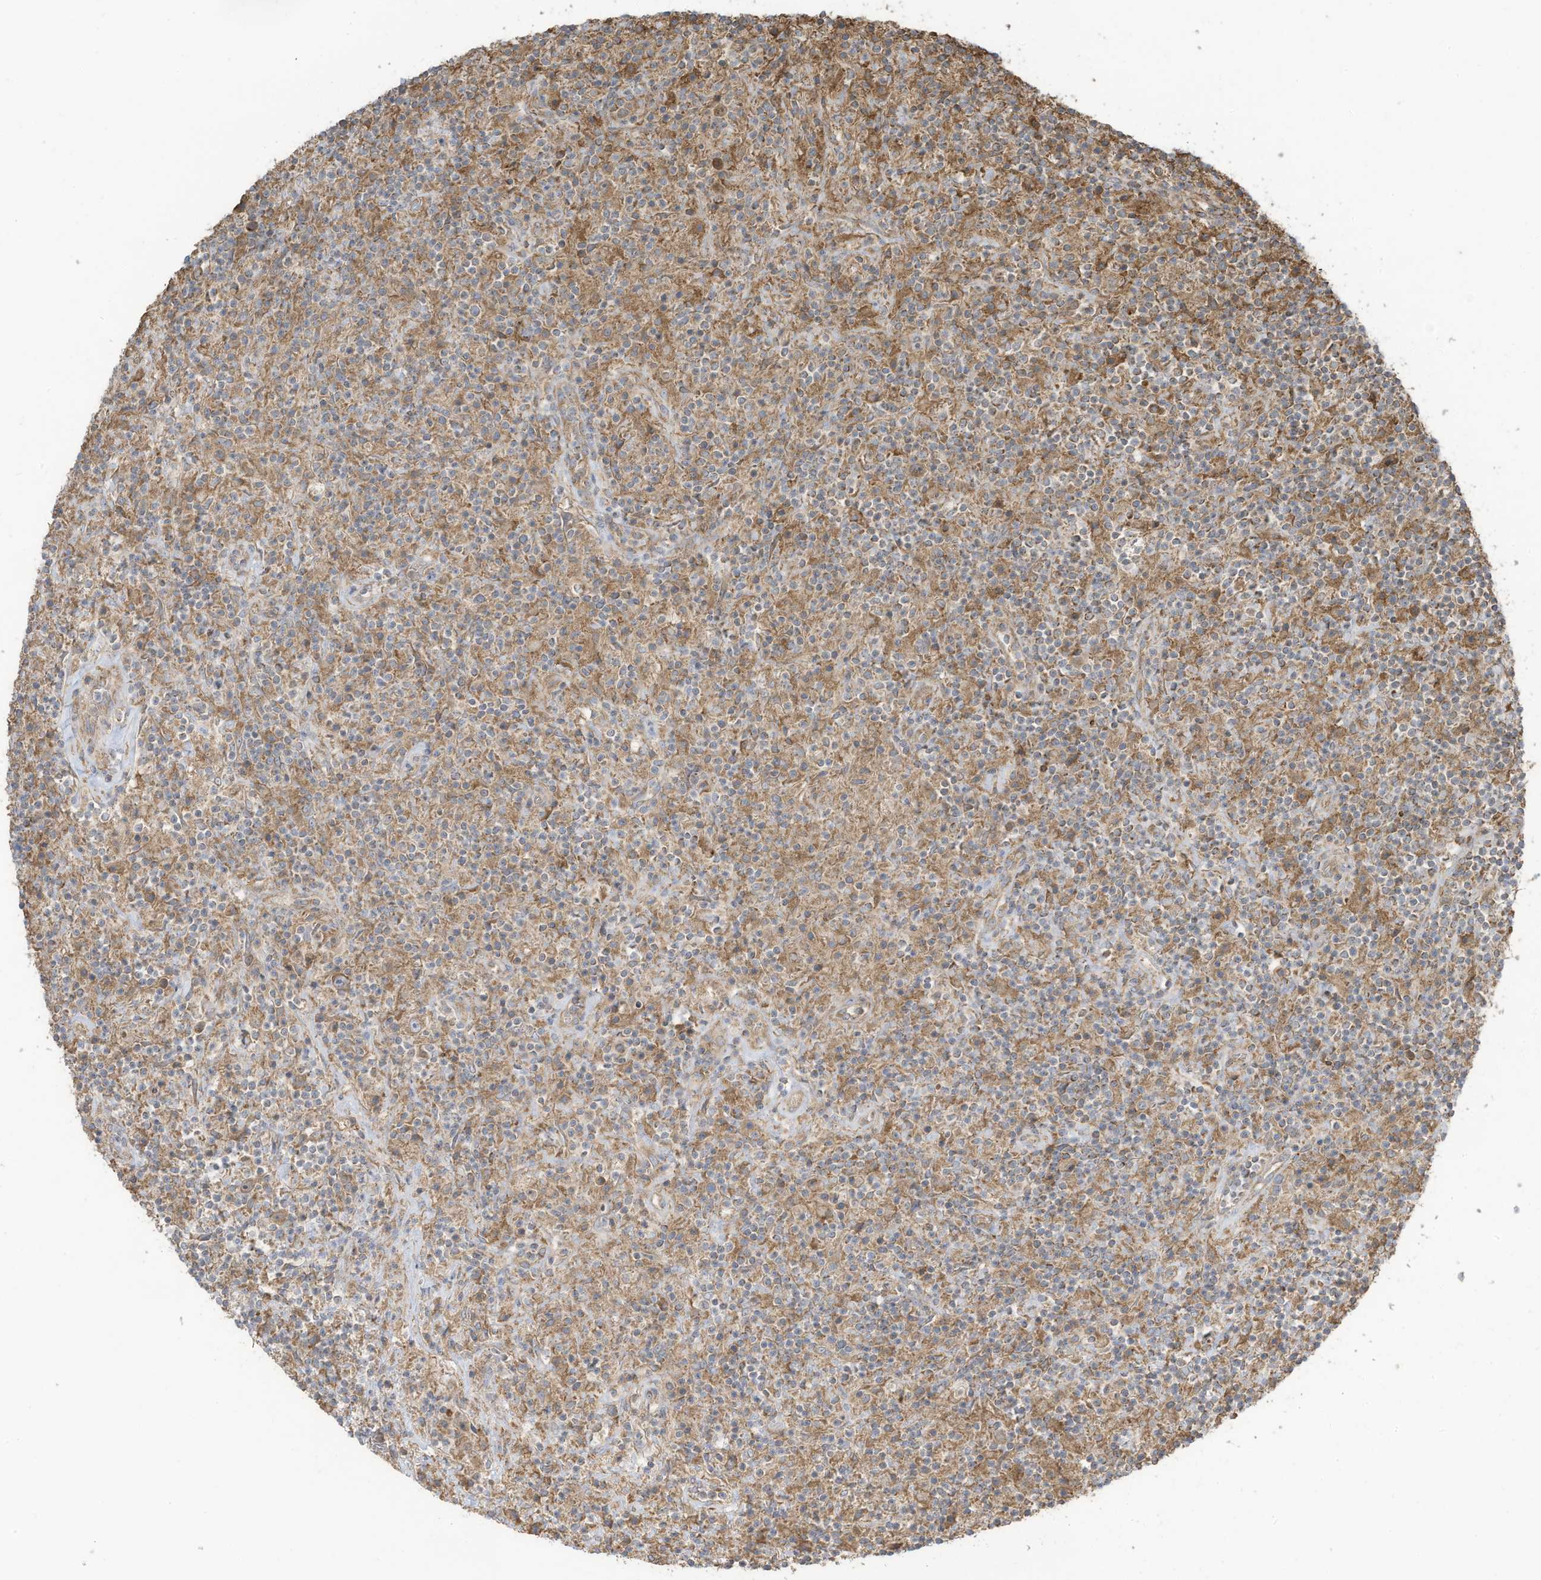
{"staining": {"intensity": "moderate", "quantity": "<25%", "location": "cytoplasmic/membranous"}, "tissue": "lymphoma", "cell_type": "Tumor cells", "image_type": "cancer", "snomed": [{"axis": "morphology", "description": "Hodgkin's disease, NOS"}, {"axis": "topography", "description": "Lymph node"}], "caption": "Immunohistochemical staining of human lymphoma shows low levels of moderate cytoplasmic/membranous expression in approximately <25% of tumor cells.", "gene": "CGAS", "patient": {"sex": "male", "age": 70}}